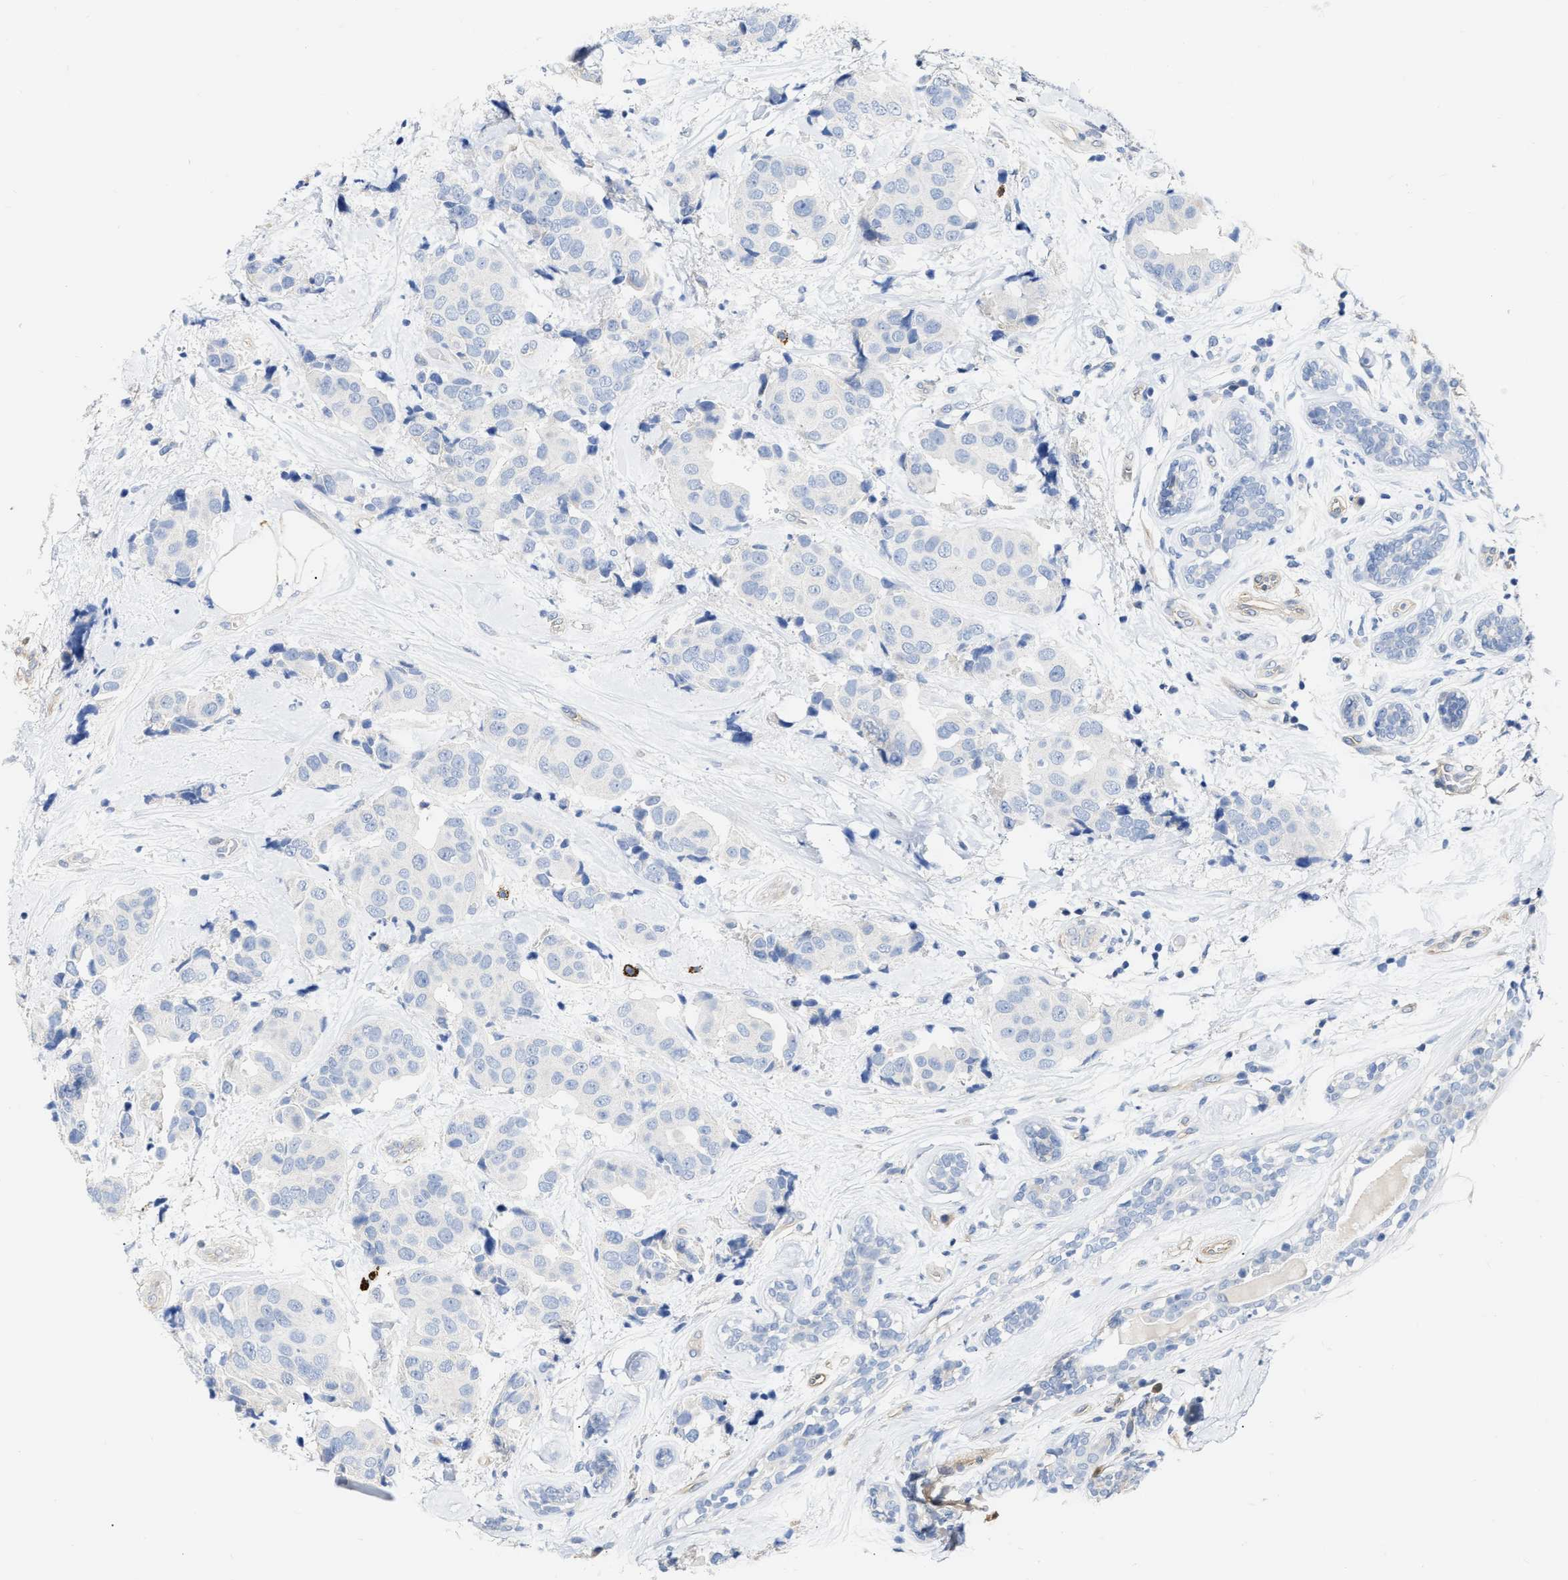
{"staining": {"intensity": "negative", "quantity": "none", "location": "none"}, "tissue": "breast cancer", "cell_type": "Tumor cells", "image_type": "cancer", "snomed": [{"axis": "morphology", "description": "Normal tissue, NOS"}, {"axis": "morphology", "description": "Duct carcinoma"}, {"axis": "topography", "description": "Breast"}], "caption": "Tumor cells are negative for protein expression in human breast infiltrating ductal carcinoma.", "gene": "FHL1", "patient": {"sex": "female", "age": 39}}